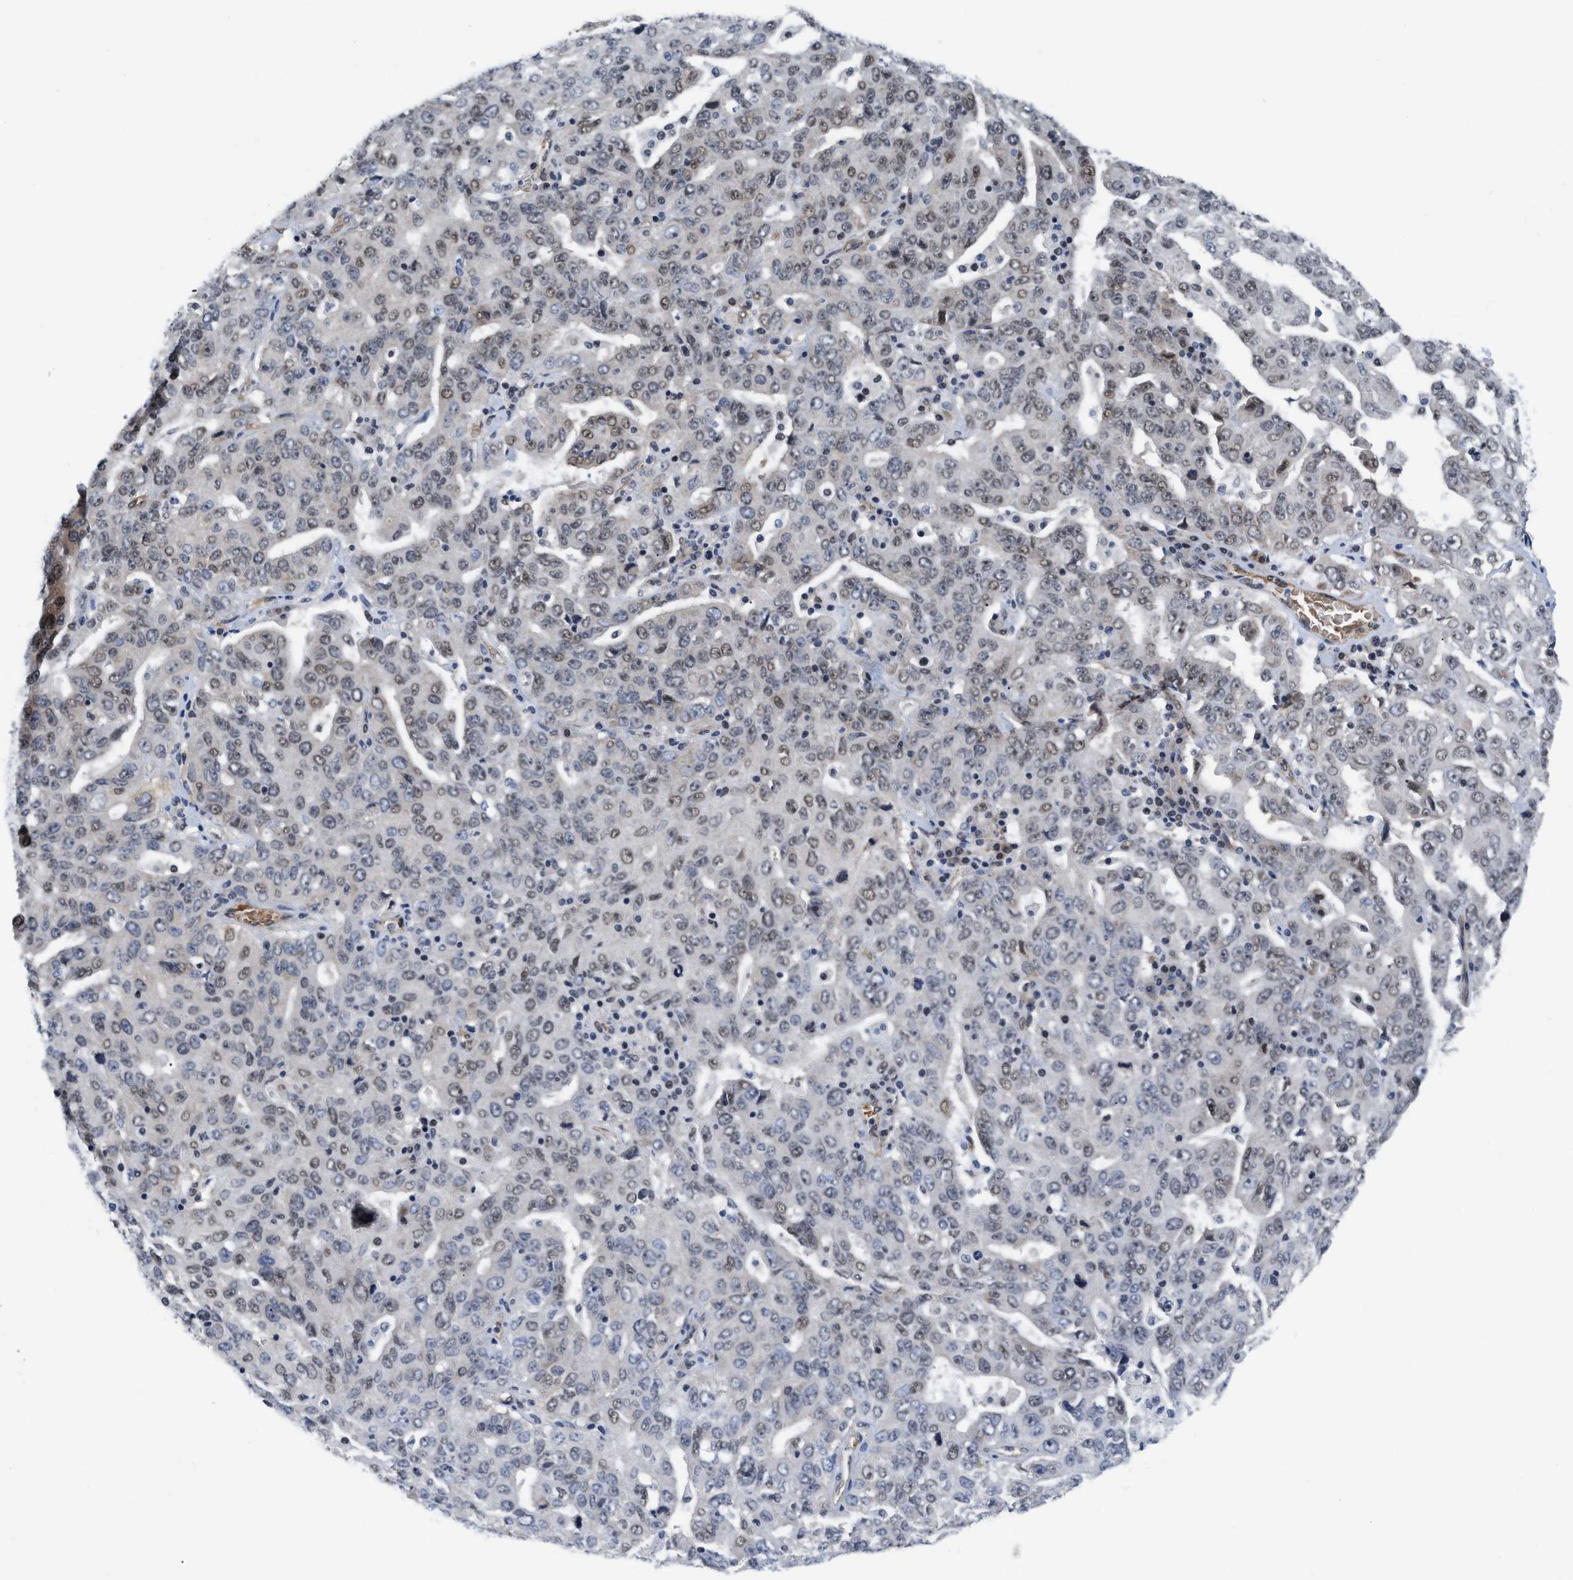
{"staining": {"intensity": "moderate", "quantity": "<25%", "location": "nuclear"}, "tissue": "ovarian cancer", "cell_type": "Tumor cells", "image_type": "cancer", "snomed": [{"axis": "morphology", "description": "Carcinoma, endometroid"}, {"axis": "topography", "description": "Ovary"}], "caption": "Ovarian endometroid carcinoma tissue exhibits moderate nuclear staining in approximately <25% of tumor cells", "gene": "GPRASP2", "patient": {"sex": "female", "age": 62}}